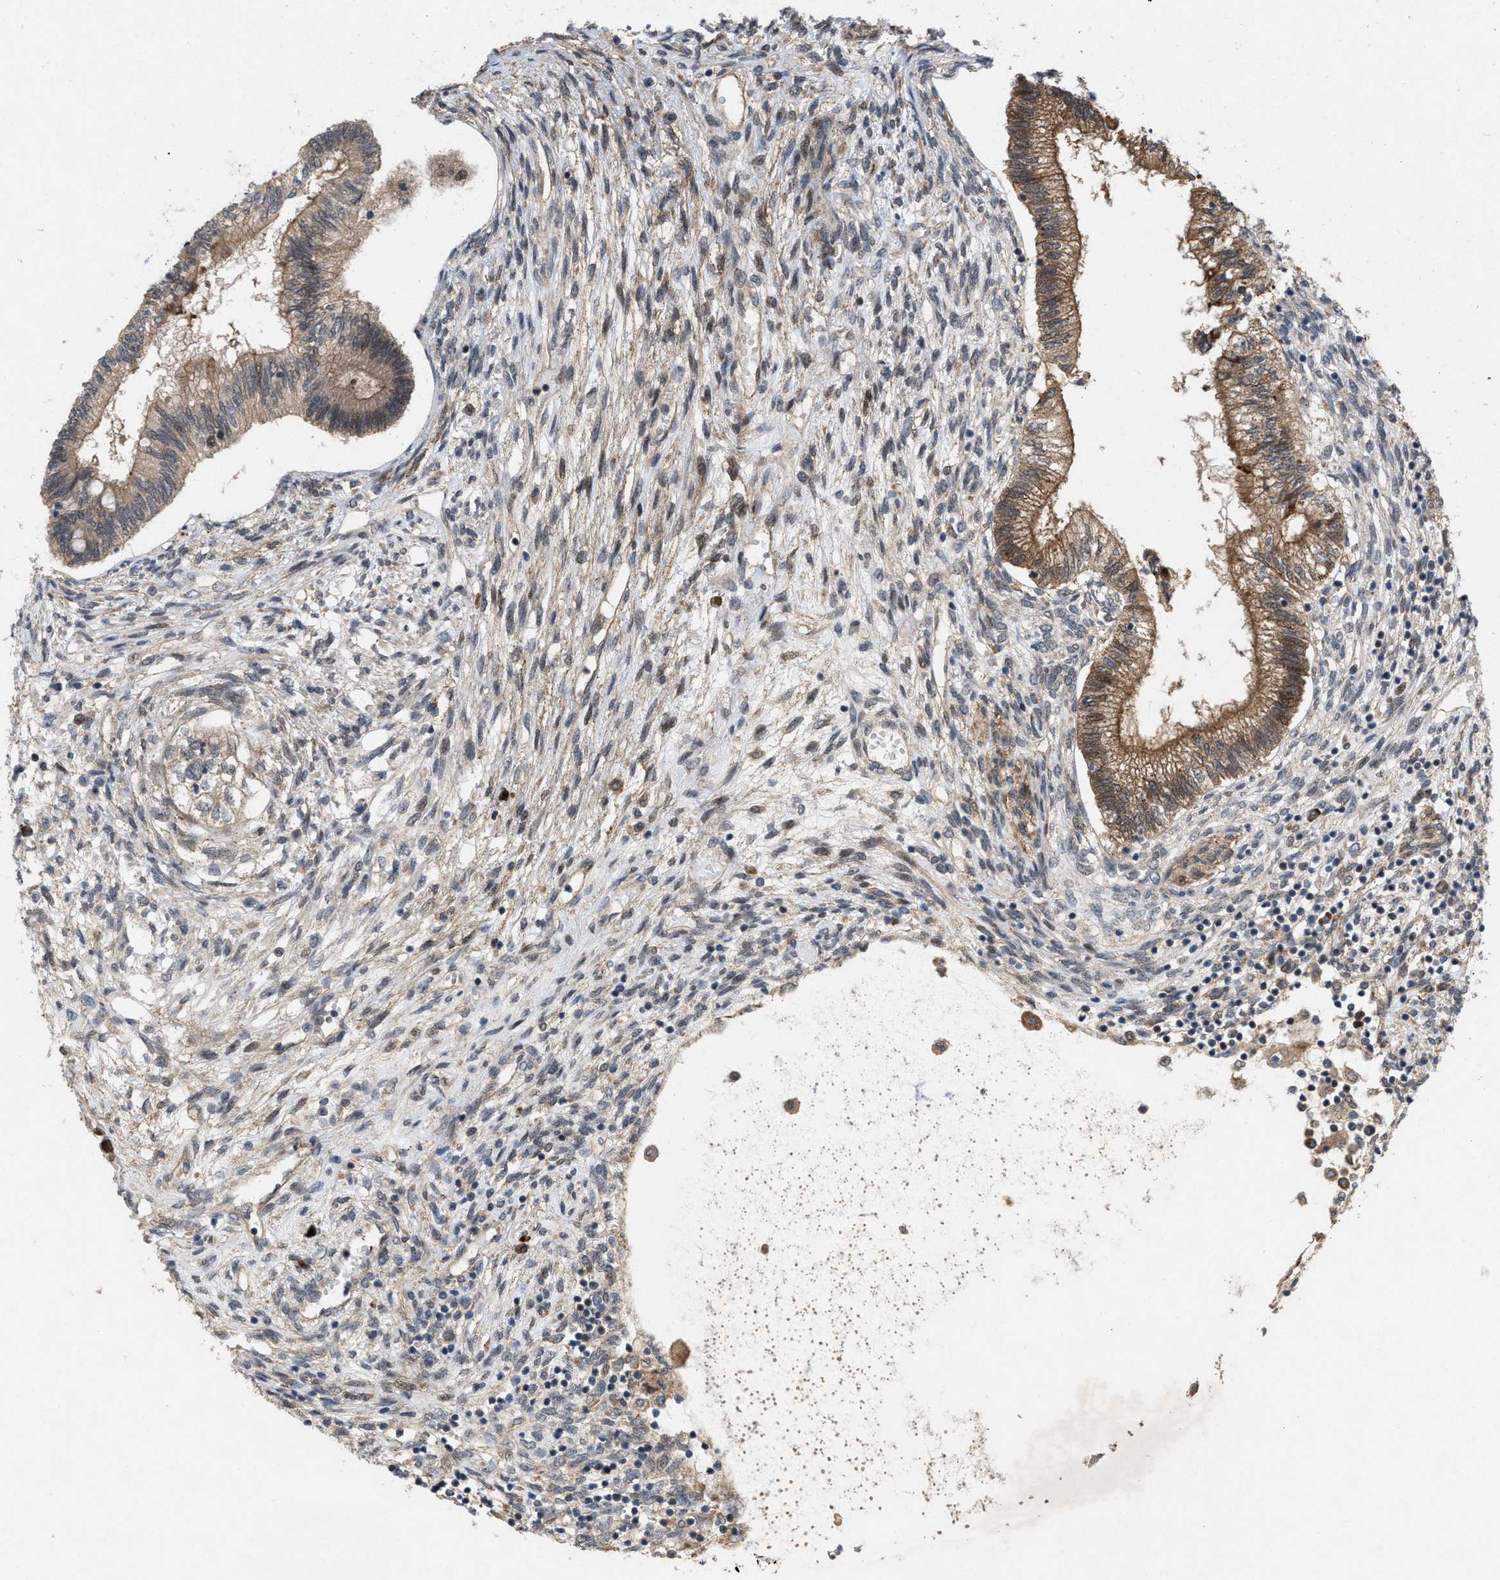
{"staining": {"intensity": "moderate", "quantity": ">75%", "location": "cytoplasmic/membranous"}, "tissue": "testis cancer", "cell_type": "Tumor cells", "image_type": "cancer", "snomed": [{"axis": "morphology", "description": "Seminoma, NOS"}, {"axis": "topography", "description": "Testis"}], "caption": "Tumor cells exhibit medium levels of moderate cytoplasmic/membranous positivity in about >75% of cells in human testis seminoma.", "gene": "MFSD6", "patient": {"sex": "male", "age": 28}}